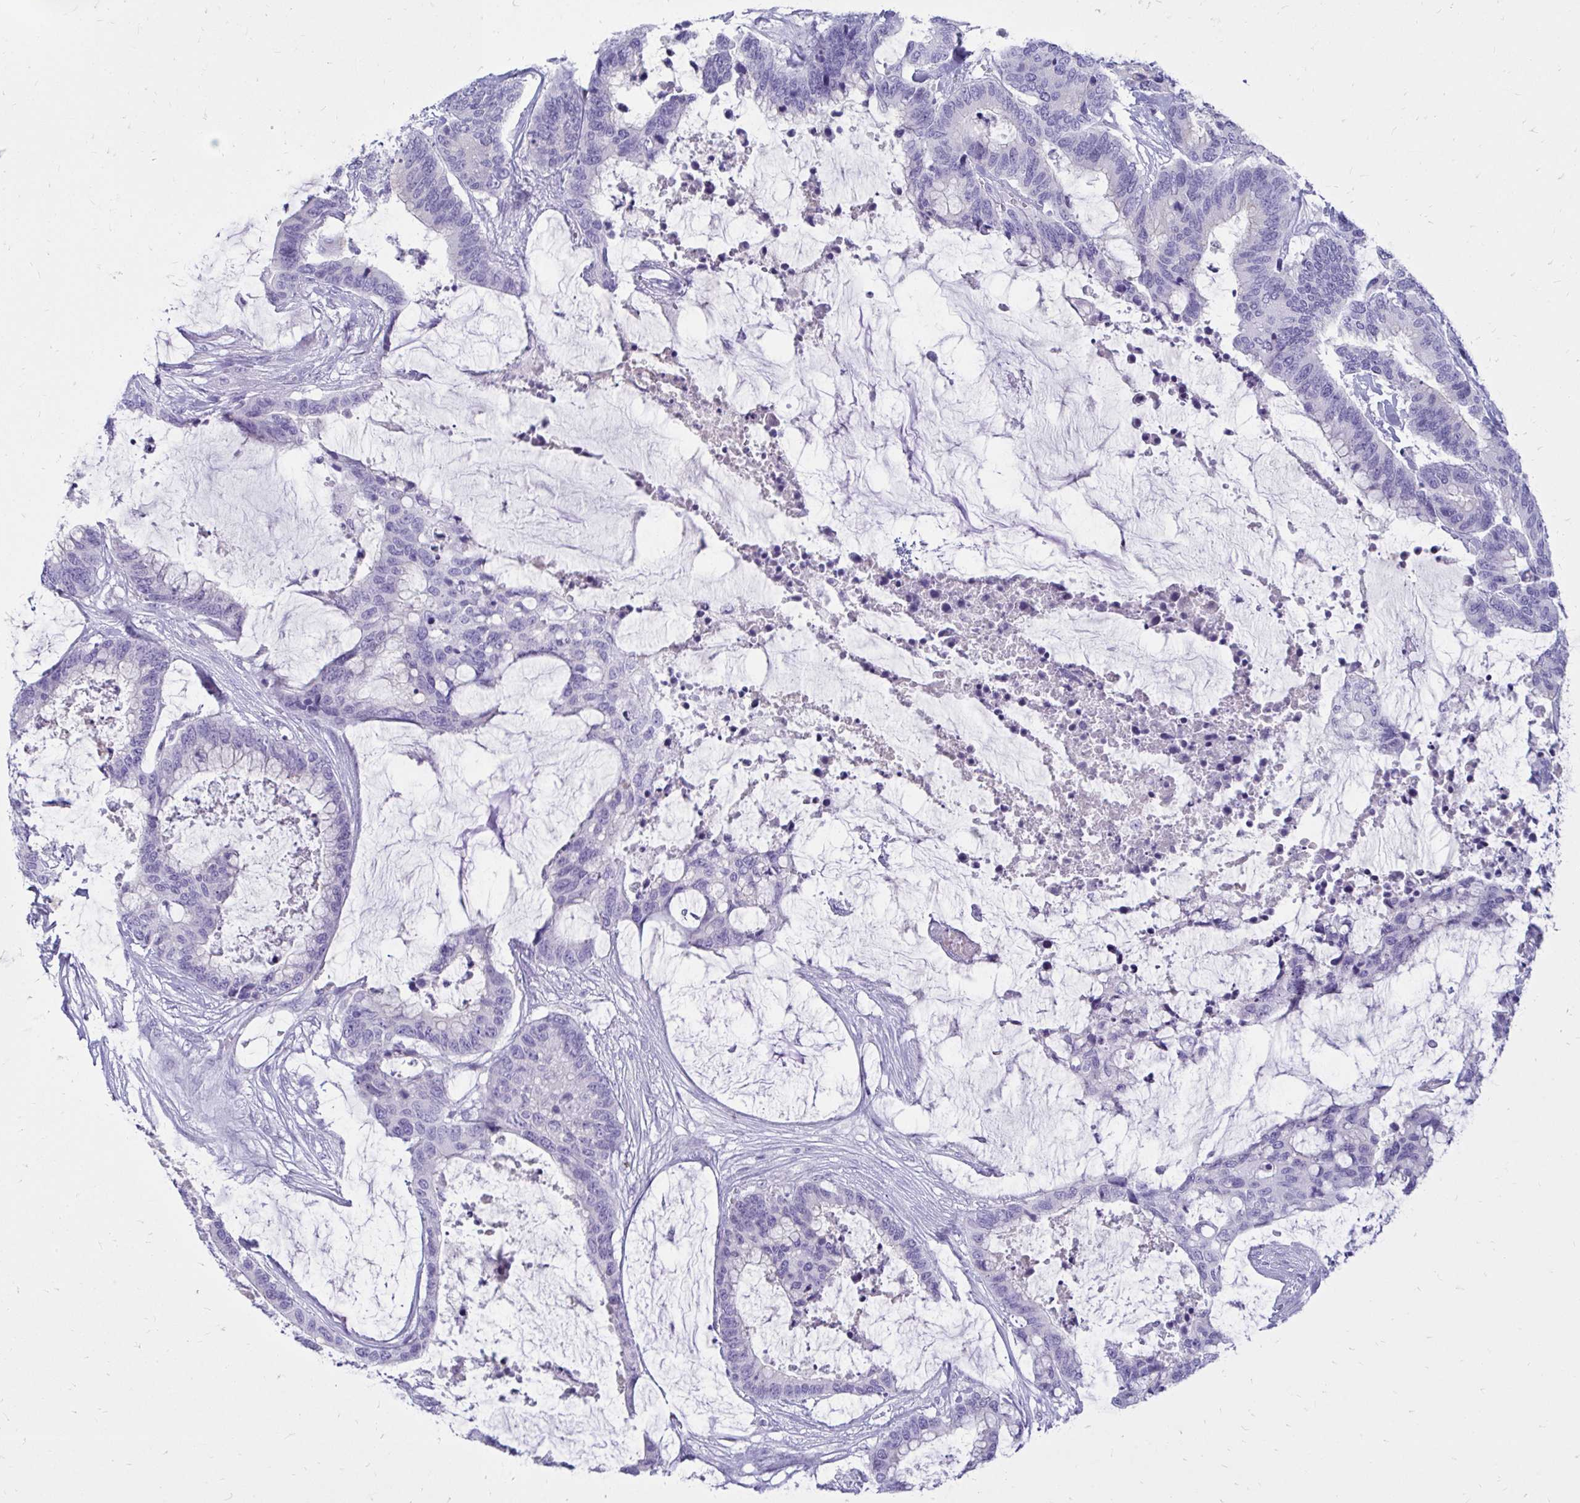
{"staining": {"intensity": "negative", "quantity": "none", "location": "none"}, "tissue": "colorectal cancer", "cell_type": "Tumor cells", "image_type": "cancer", "snomed": [{"axis": "morphology", "description": "Adenocarcinoma, NOS"}, {"axis": "topography", "description": "Rectum"}], "caption": "Photomicrograph shows no protein expression in tumor cells of colorectal cancer (adenocarcinoma) tissue.", "gene": "NANOGNB", "patient": {"sex": "female", "age": 59}}